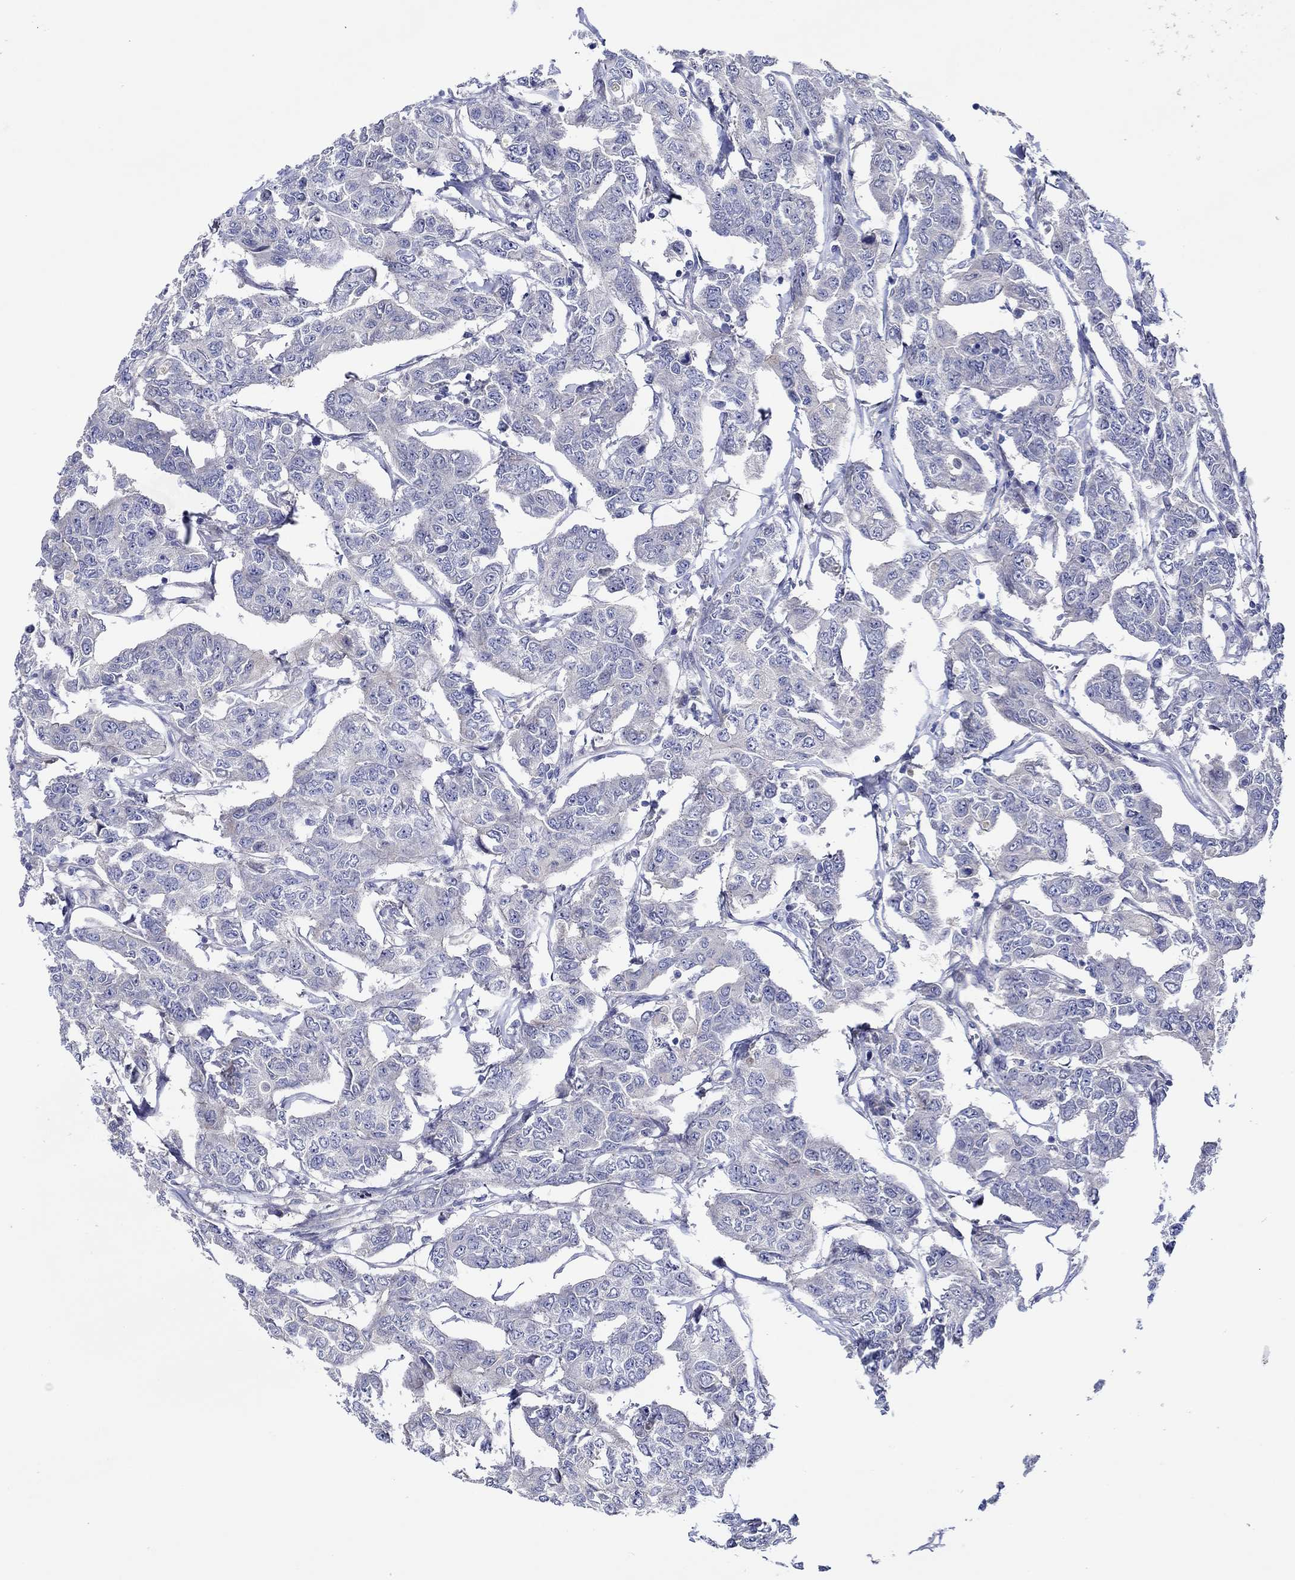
{"staining": {"intensity": "negative", "quantity": "none", "location": "none"}, "tissue": "breast cancer", "cell_type": "Tumor cells", "image_type": "cancer", "snomed": [{"axis": "morphology", "description": "Duct carcinoma"}, {"axis": "topography", "description": "Breast"}], "caption": "Human infiltrating ductal carcinoma (breast) stained for a protein using immunohistochemistry displays no positivity in tumor cells.", "gene": "CHIT1", "patient": {"sex": "female", "age": 88}}